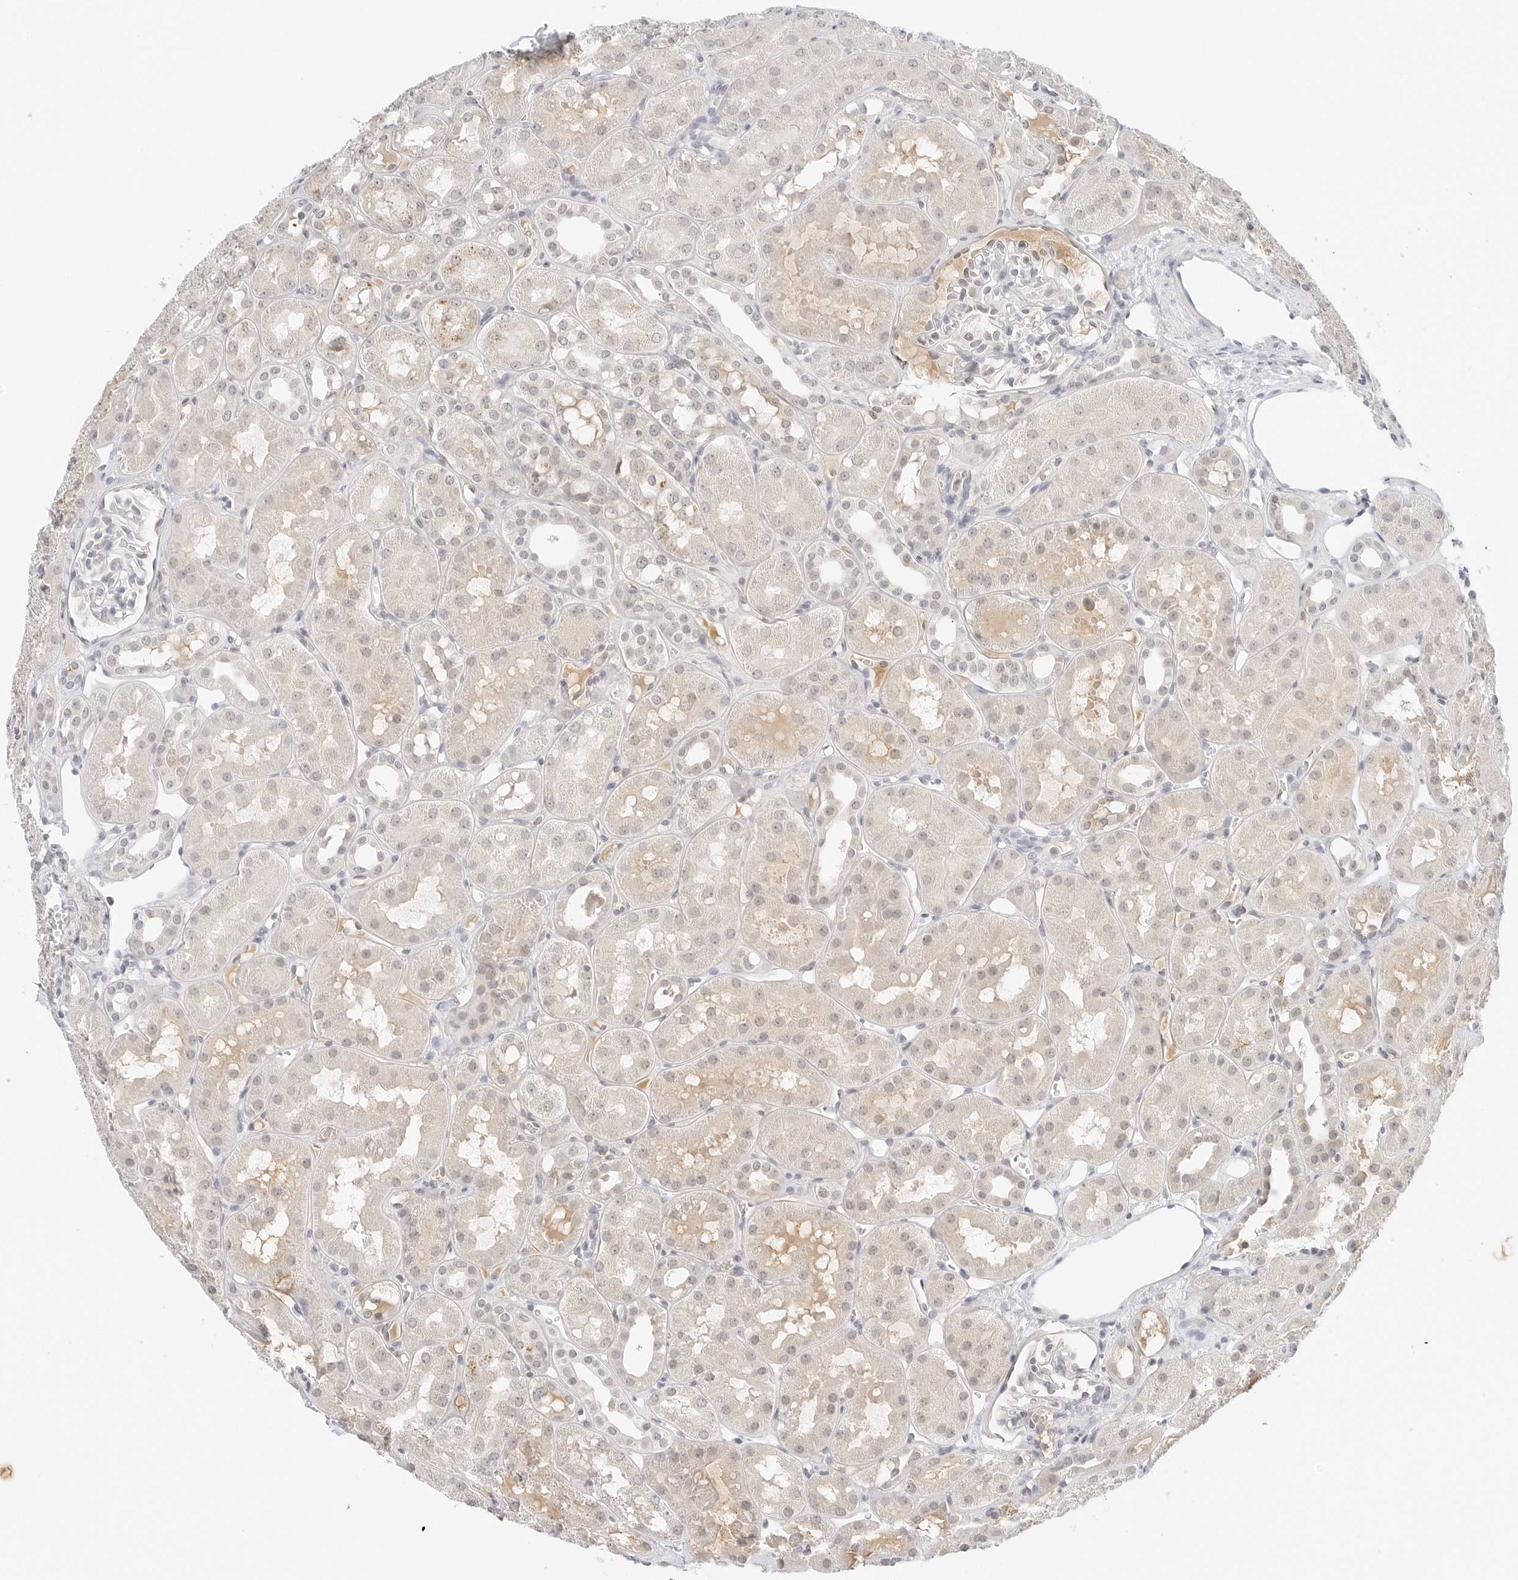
{"staining": {"intensity": "negative", "quantity": "none", "location": "none"}, "tissue": "kidney", "cell_type": "Cells in glomeruli", "image_type": "normal", "snomed": [{"axis": "morphology", "description": "Normal tissue, NOS"}, {"axis": "topography", "description": "Kidney"}], "caption": "DAB (3,3'-diaminobenzidine) immunohistochemical staining of benign human kidney demonstrates no significant expression in cells in glomeruli. Brightfield microscopy of immunohistochemistry (IHC) stained with DAB (brown) and hematoxylin (blue), captured at high magnification.", "gene": "NEO1", "patient": {"sex": "male", "age": 16}}